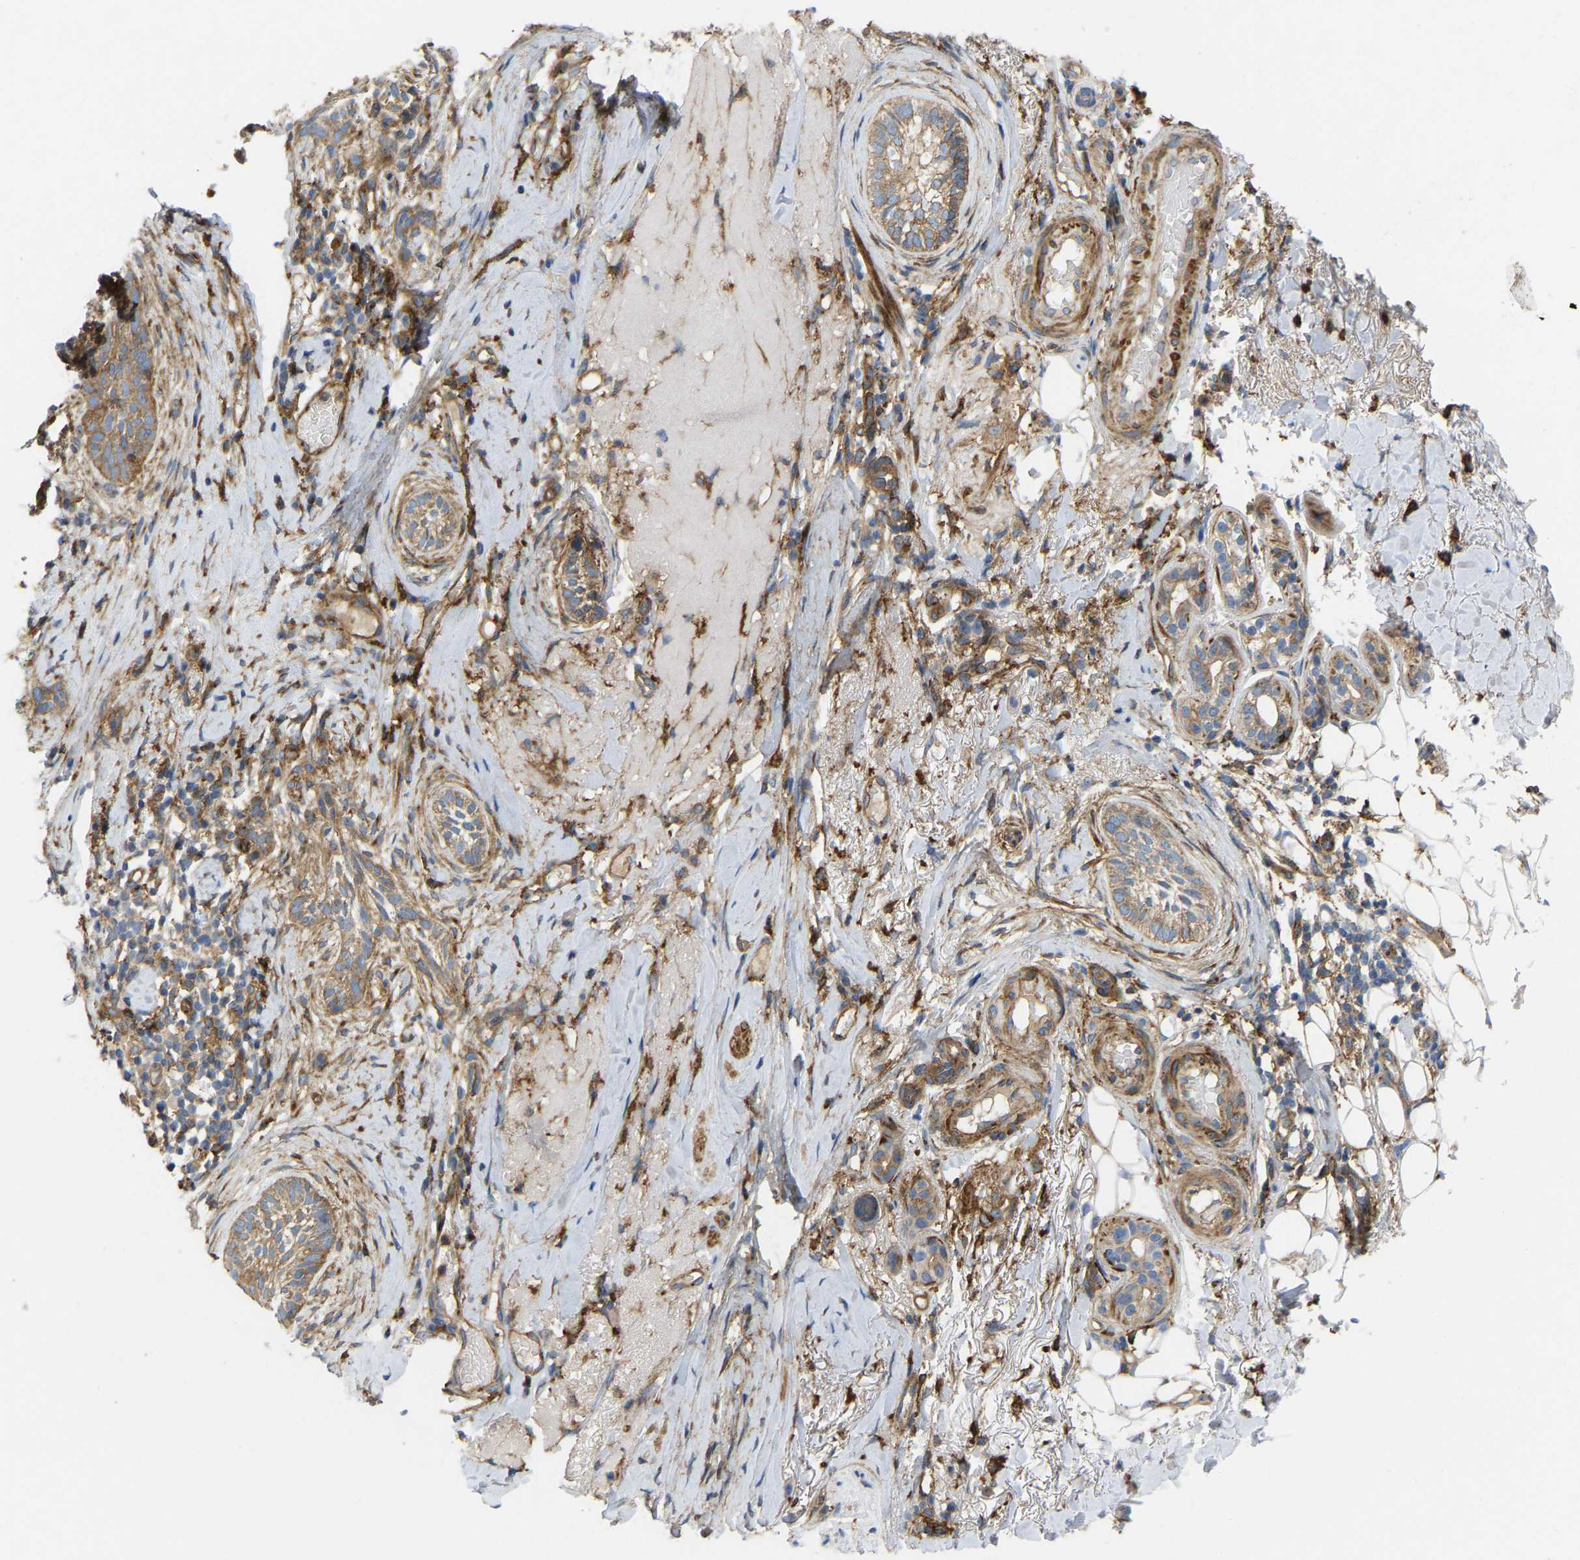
{"staining": {"intensity": "moderate", "quantity": ">75%", "location": "cytoplasmic/membranous"}, "tissue": "skin cancer", "cell_type": "Tumor cells", "image_type": "cancer", "snomed": [{"axis": "morphology", "description": "Basal cell carcinoma"}, {"axis": "topography", "description": "Skin"}], "caption": "Protein expression by IHC displays moderate cytoplasmic/membranous expression in about >75% of tumor cells in skin cancer (basal cell carcinoma). Nuclei are stained in blue.", "gene": "PICALM", "patient": {"sex": "female", "age": 88}}